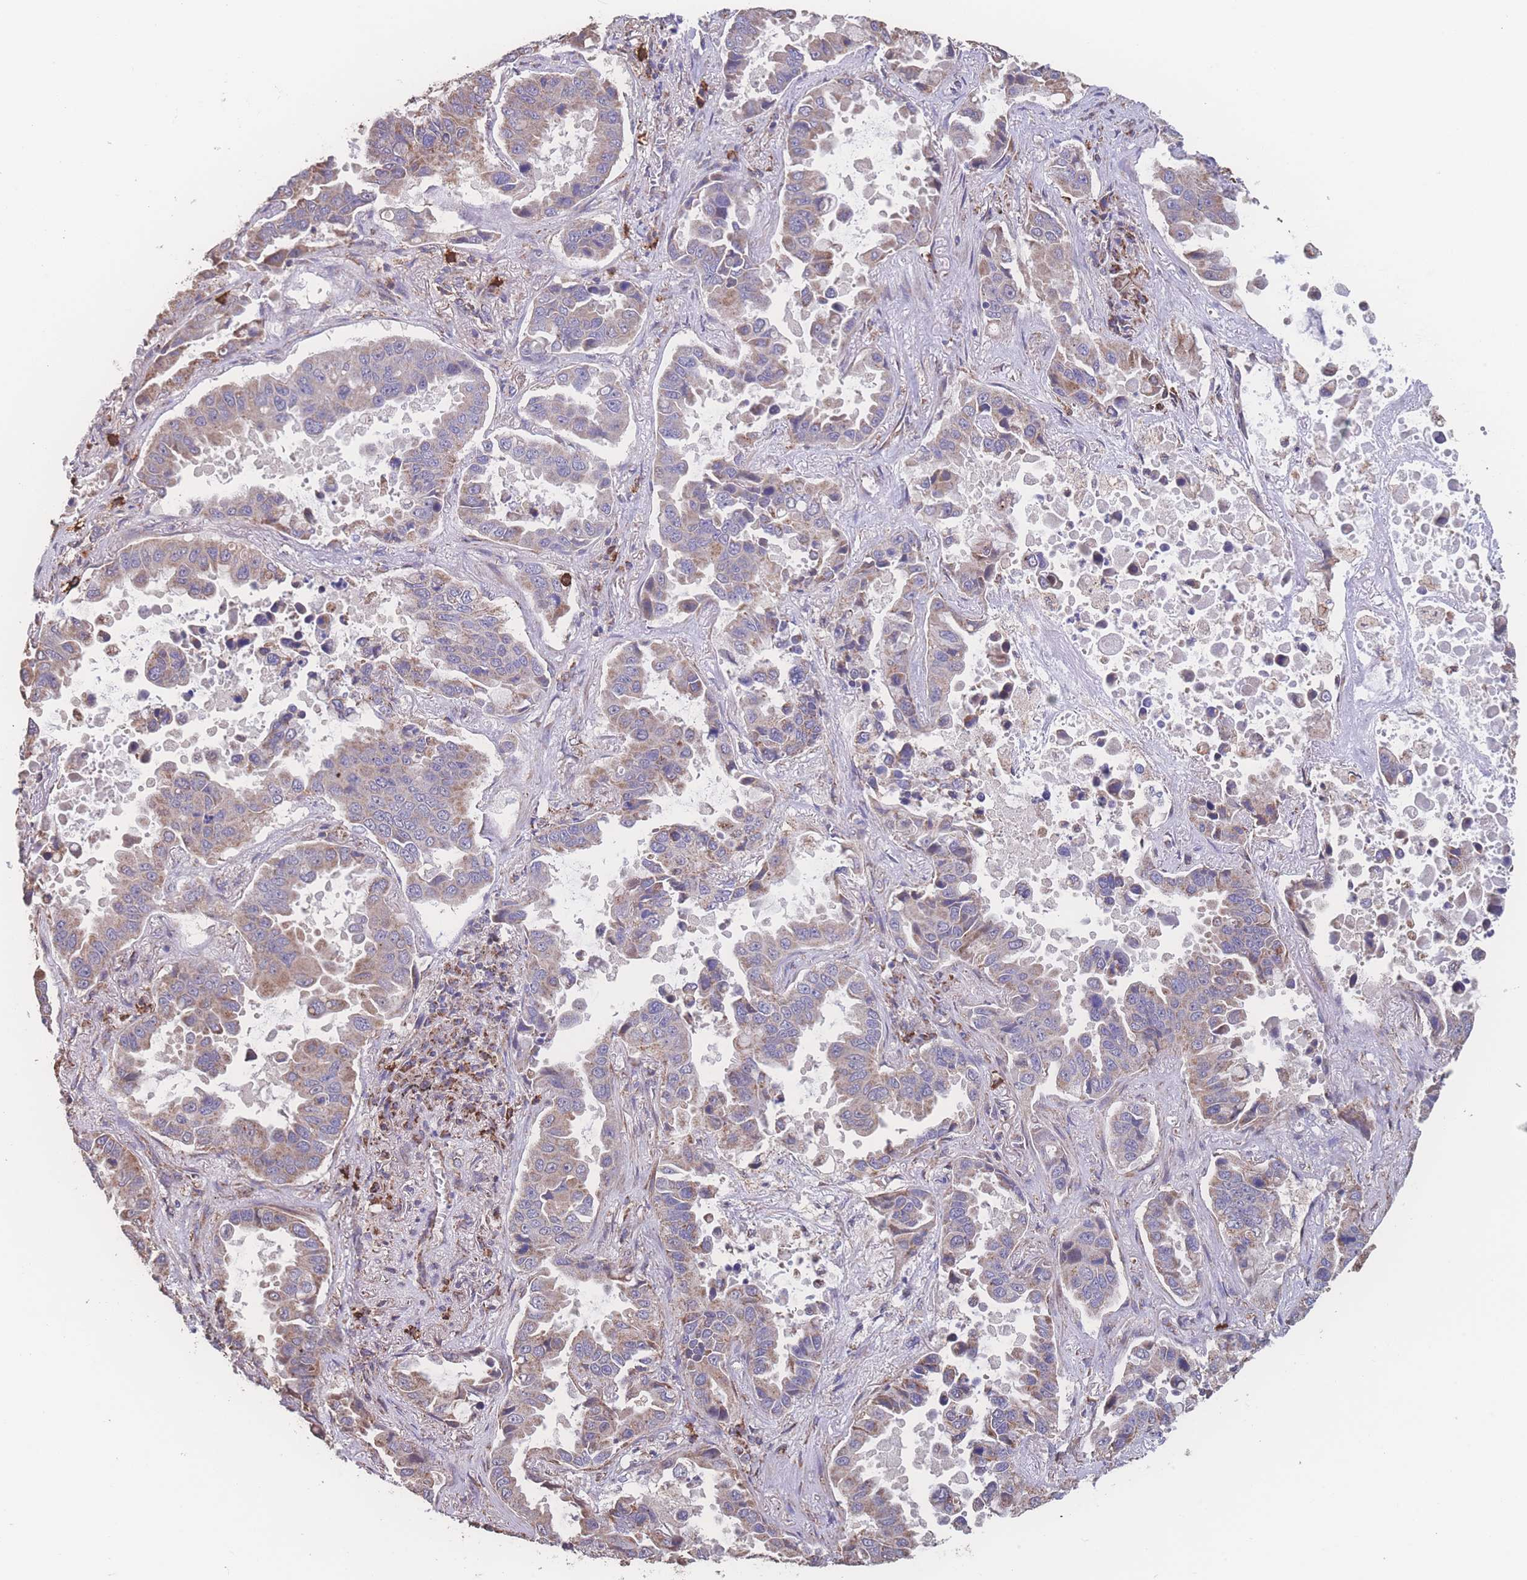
{"staining": {"intensity": "moderate", "quantity": "25%-75%", "location": "cytoplasmic/membranous"}, "tissue": "lung cancer", "cell_type": "Tumor cells", "image_type": "cancer", "snomed": [{"axis": "morphology", "description": "Adenocarcinoma, NOS"}, {"axis": "topography", "description": "Lung"}], "caption": "Adenocarcinoma (lung) was stained to show a protein in brown. There is medium levels of moderate cytoplasmic/membranous positivity in approximately 25%-75% of tumor cells.", "gene": "SGSM3", "patient": {"sex": "male", "age": 64}}